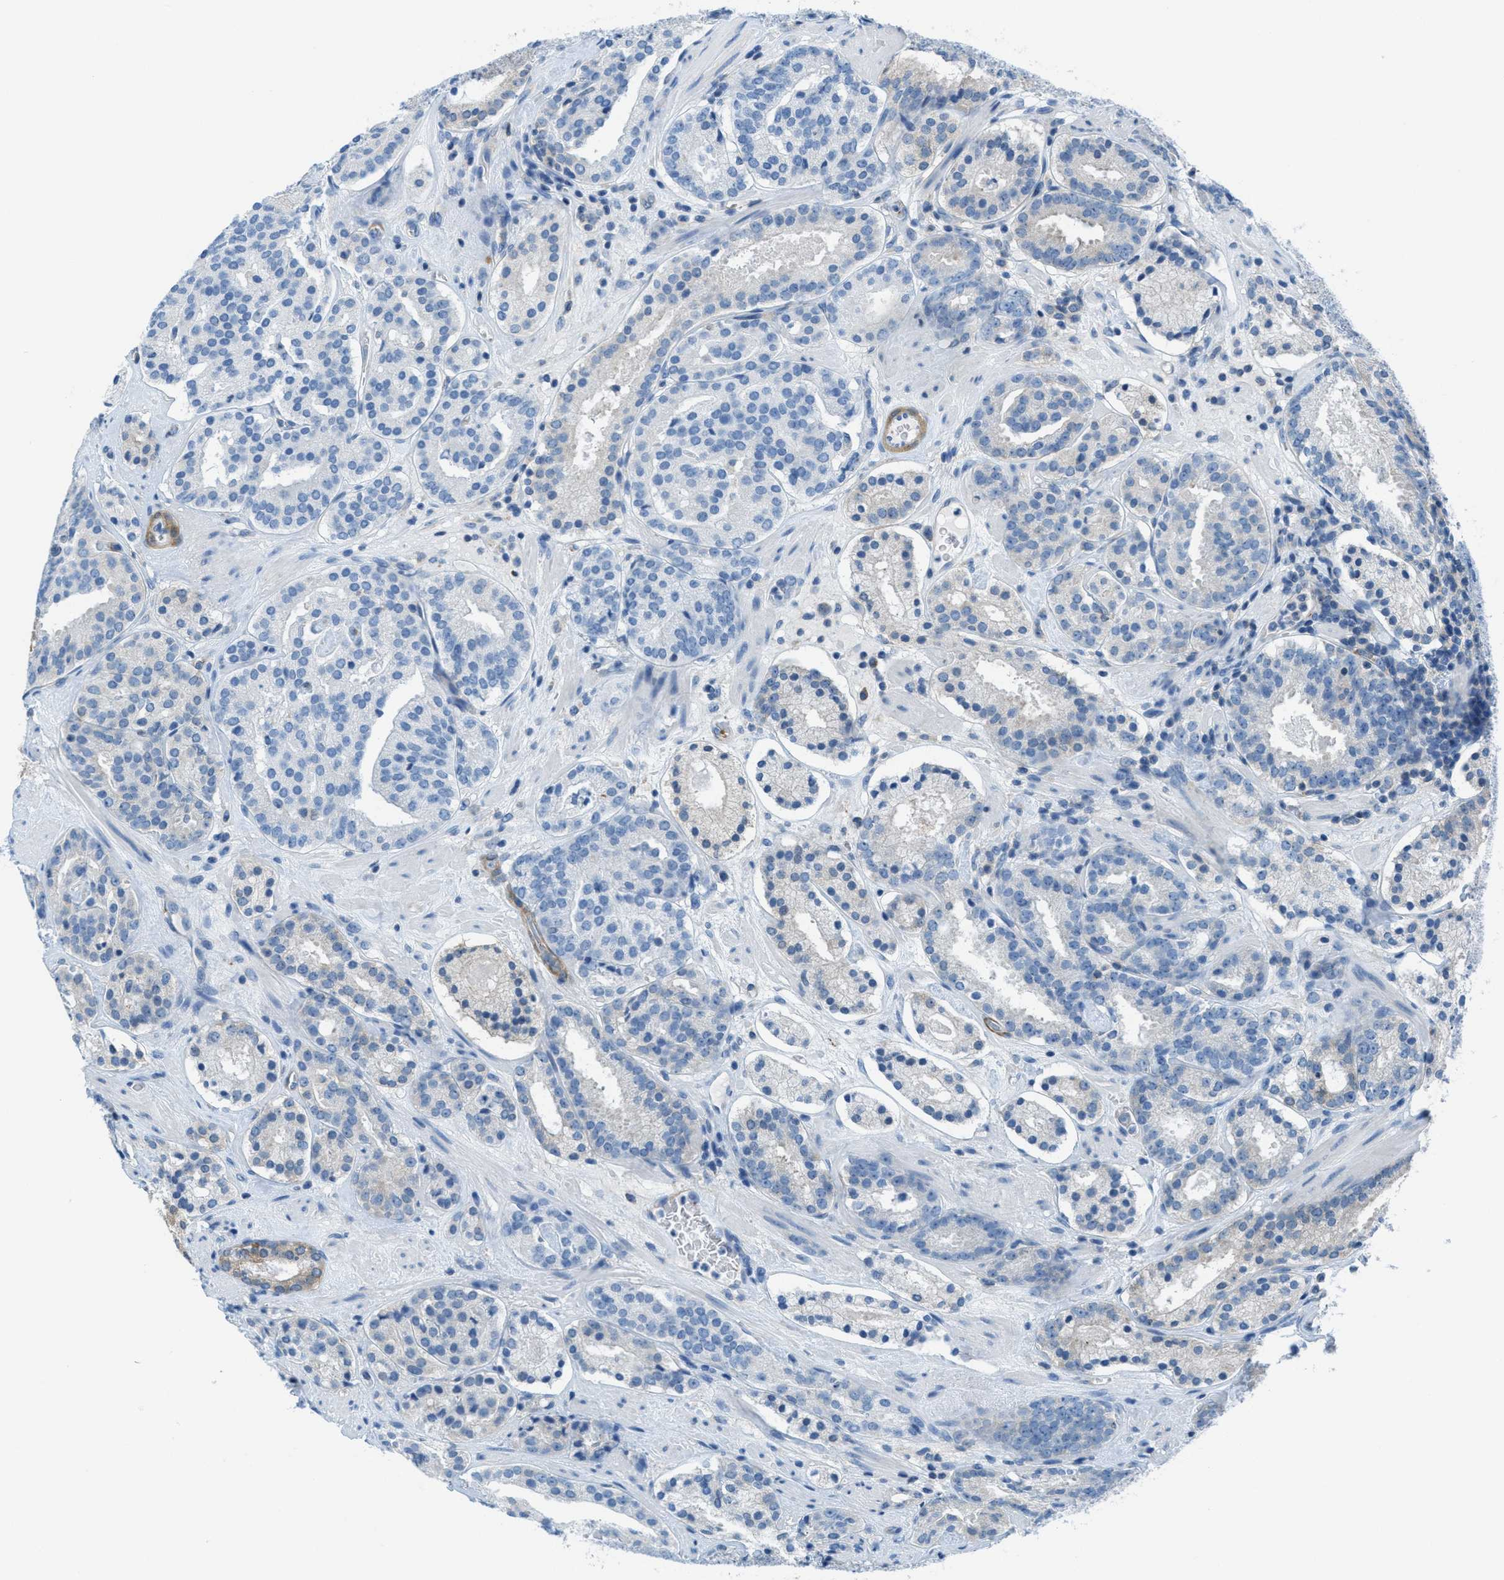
{"staining": {"intensity": "moderate", "quantity": "<25%", "location": "cytoplasmic/membranous"}, "tissue": "prostate cancer", "cell_type": "Tumor cells", "image_type": "cancer", "snomed": [{"axis": "morphology", "description": "Adenocarcinoma, Low grade"}, {"axis": "topography", "description": "Prostate"}], "caption": "A high-resolution photomicrograph shows immunohistochemistry (IHC) staining of prostate low-grade adenocarcinoma, which exhibits moderate cytoplasmic/membranous expression in about <25% of tumor cells. (DAB (3,3'-diaminobenzidine) IHC, brown staining for protein, blue staining for nuclei).", "gene": "MAPRE2", "patient": {"sex": "male", "age": 69}}